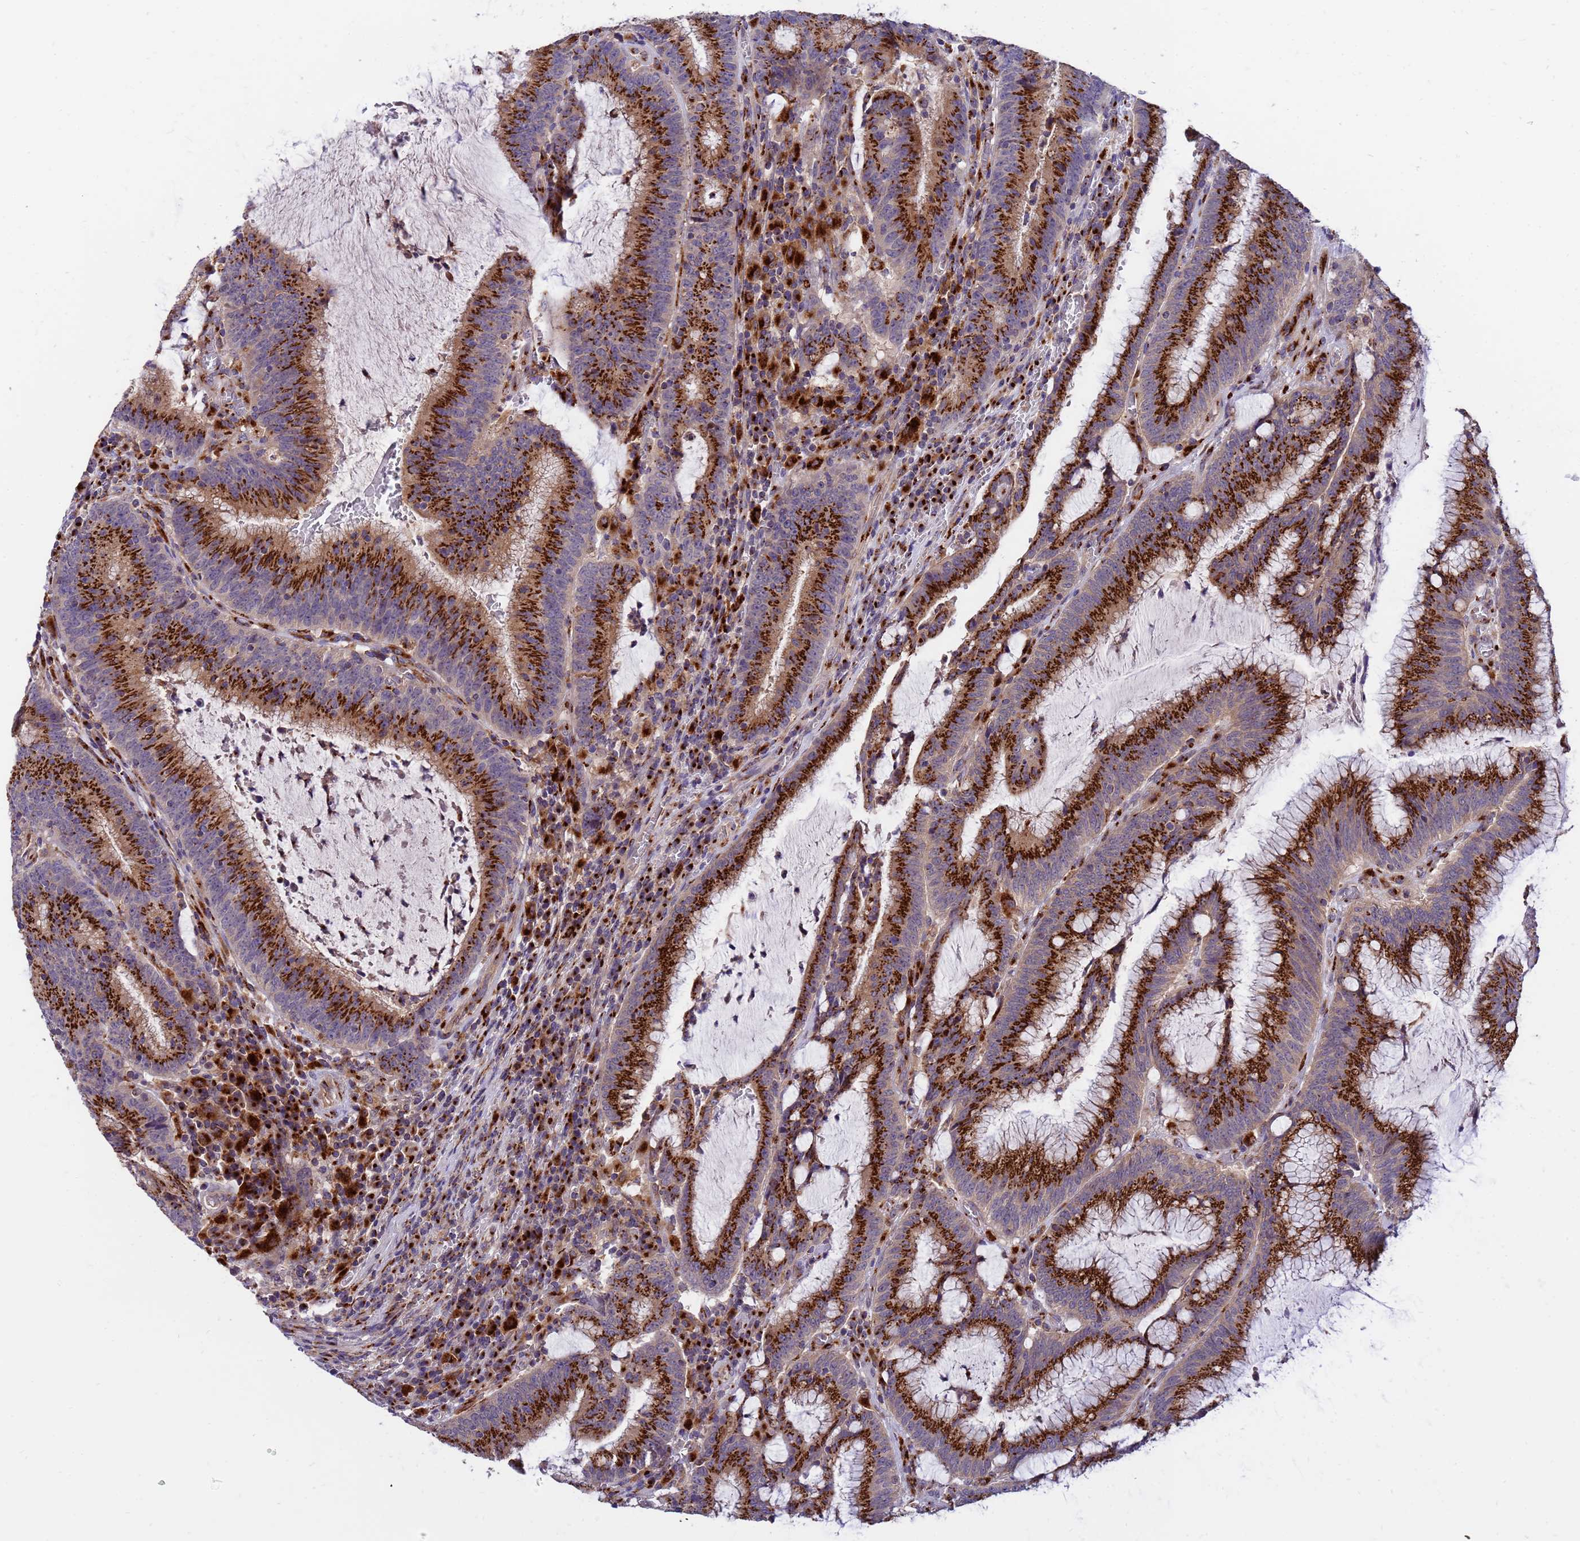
{"staining": {"intensity": "strong", "quantity": ">75%", "location": "cytoplasmic/membranous"}, "tissue": "colorectal cancer", "cell_type": "Tumor cells", "image_type": "cancer", "snomed": [{"axis": "morphology", "description": "Adenocarcinoma, NOS"}, {"axis": "topography", "description": "Rectum"}], "caption": "Tumor cells reveal high levels of strong cytoplasmic/membranous expression in about >75% of cells in human colorectal adenocarcinoma. Using DAB (3,3'-diaminobenzidine) (brown) and hematoxylin (blue) stains, captured at high magnification using brightfield microscopy.", "gene": "HPS3", "patient": {"sex": "female", "age": 77}}